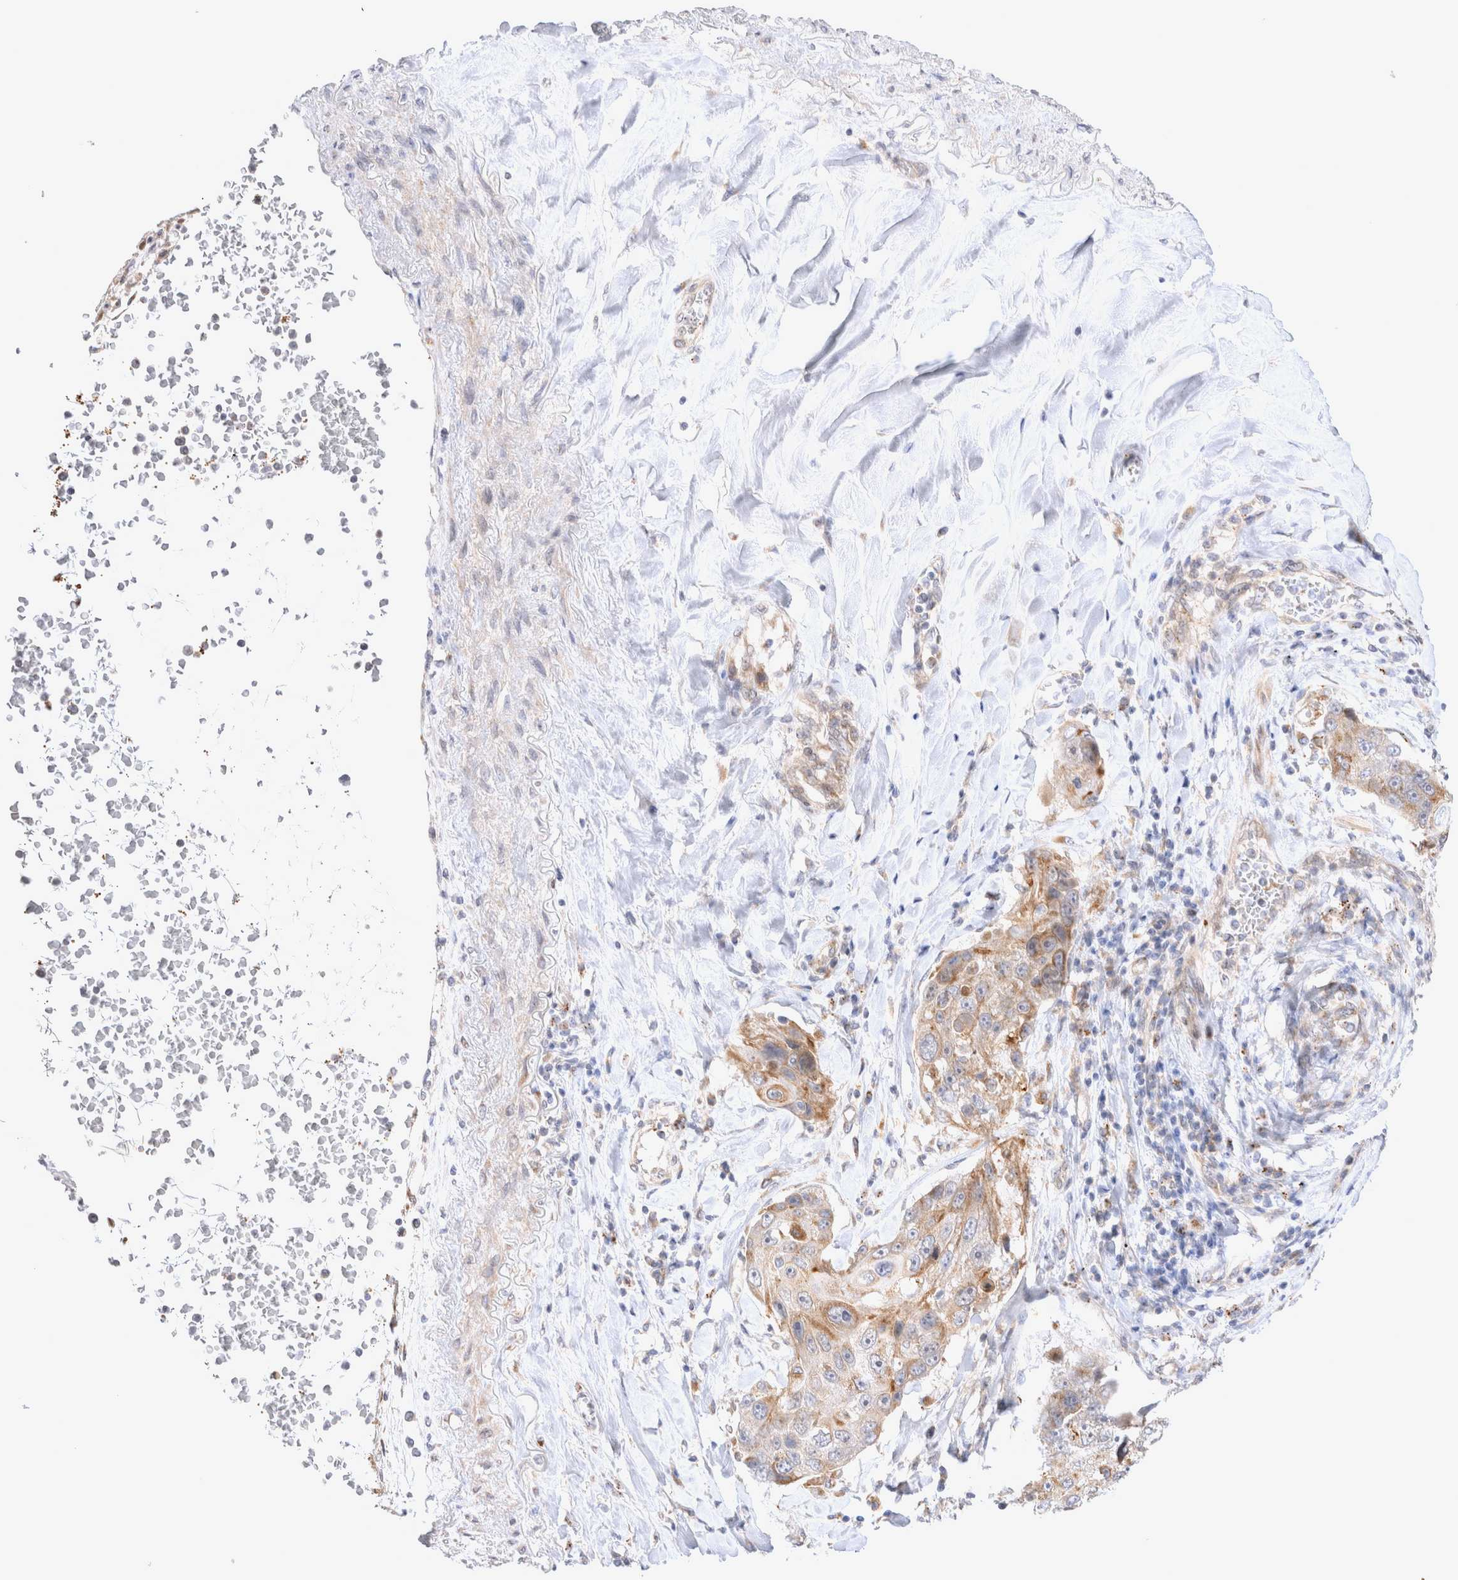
{"staining": {"intensity": "moderate", "quantity": "<25%", "location": "cytoplasmic/membranous"}, "tissue": "lung cancer", "cell_type": "Tumor cells", "image_type": "cancer", "snomed": [{"axis": "morphology", "description": "Squamous cell carcinoma, NOS"}, {"axis": "topography", "description": "Lung"}], "caption": "Tumor cells show low levels of moderate cytoplasmic/membranous expression in approximately <25% of cells in lung cancer (squamous cell carcinoma).", "gene": "NPC1", "patient": {"sex": "male", "age": 61}}